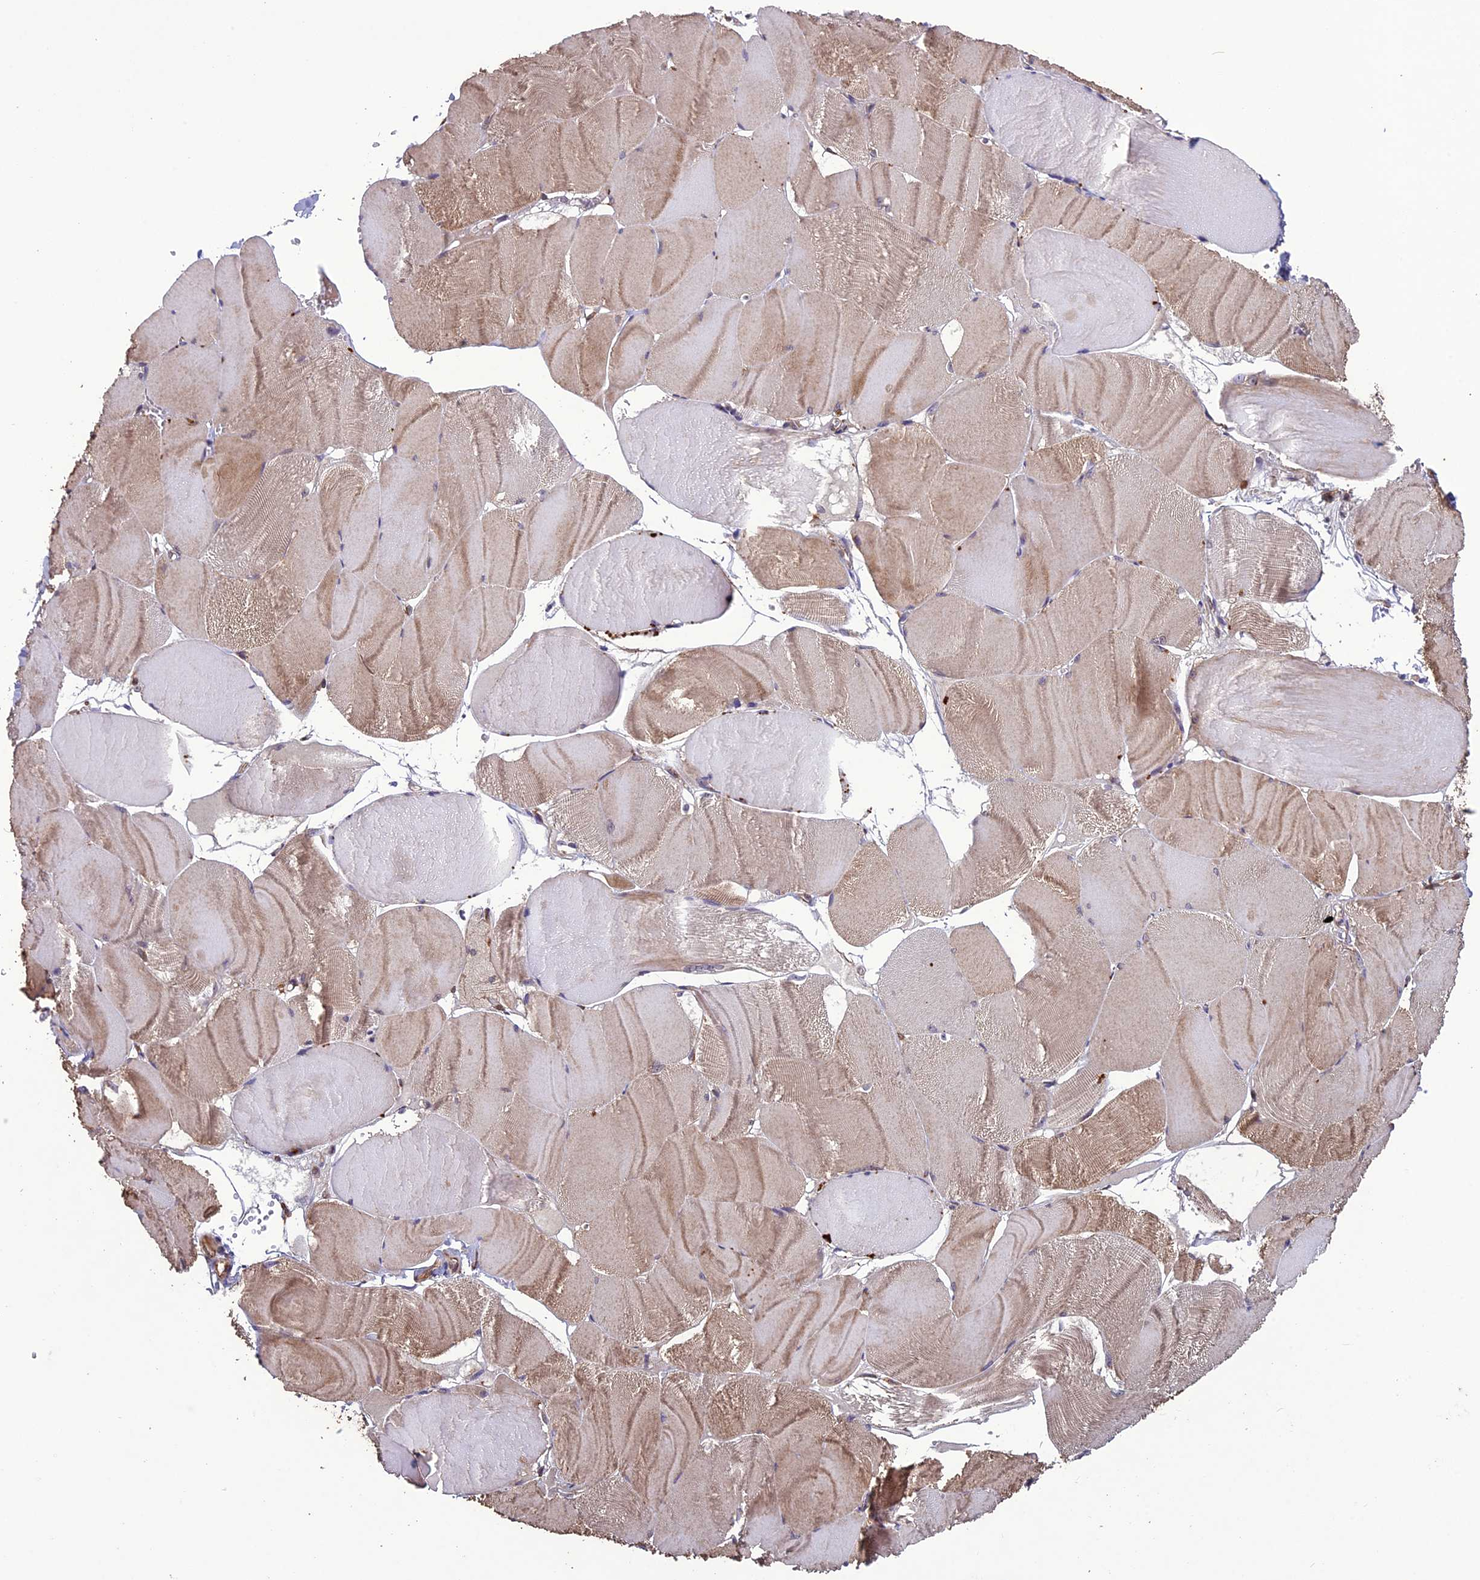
{"staining": {"intensity": "weak", "quantity": ">75%", "location": "cytoplasmic/membranous"}, "tissue": "skeletal muscle", "cell_type": "Myocytes", "image_type": "normal", "snomed": [{"axis": "morphology", "description": "Normal tissue, NOS"}, {"axis": "morphology", "description": "Basal cell carcinoma"}, {"axis": "topography", "description": "Skeletal muscle"}], "caption": "Immunohistochemistry (IHC) image of unremarkable skeletal muscle: human skeletal muscle stained using immunohistochemistry (IHC) reveals low levels of weak protein expression localized specifically in the cytoplasmic/membranous of myocytes, appearing as a cytoplasmic/membranous brown color.", "gene": "C3orf70", "patient": {"sex": "female", "age": 64}}